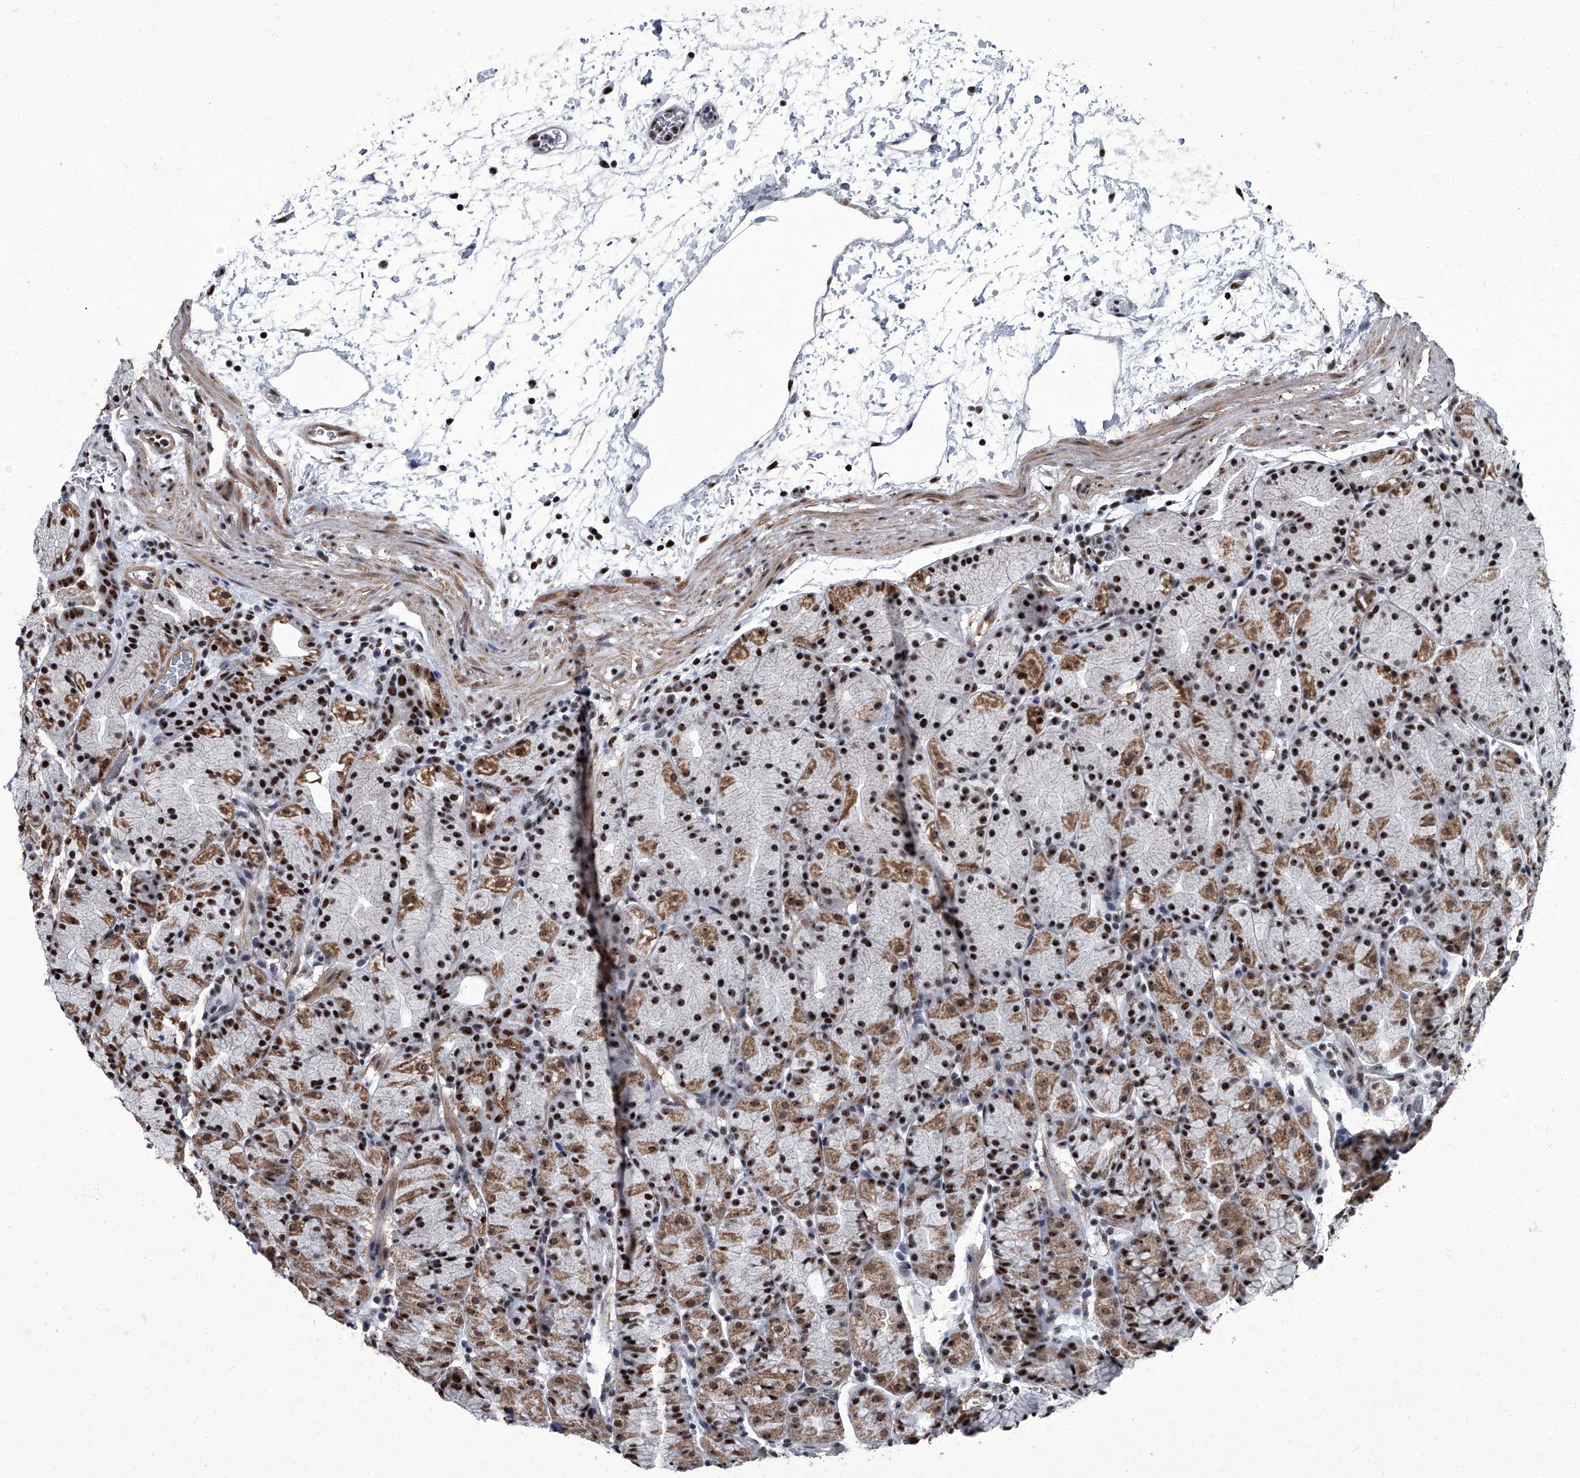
{"staining": {"intensity": "strong", "quantity": ">75%", "location": "cytoplasmic/membranous,nuclear"}, "tissue": "stomach", "cell_type": "Glandular cells", "image_type": "normal", "snomed": [{"axis": "morphology", "description": "Normal tissue, NOS"}, {"axis": "topography", "description": "Stomach, upper"}], "caption": "This photomicrograph reveals immunohistochemistry (IHC) staining of unremarkable human stomach, with high strong cytoplasmic/membranous,nuclear positivity in approximately >75% of glandular cells.", "gene": "ZNF518B", "patient": {"sex": "male", "age": 48}}